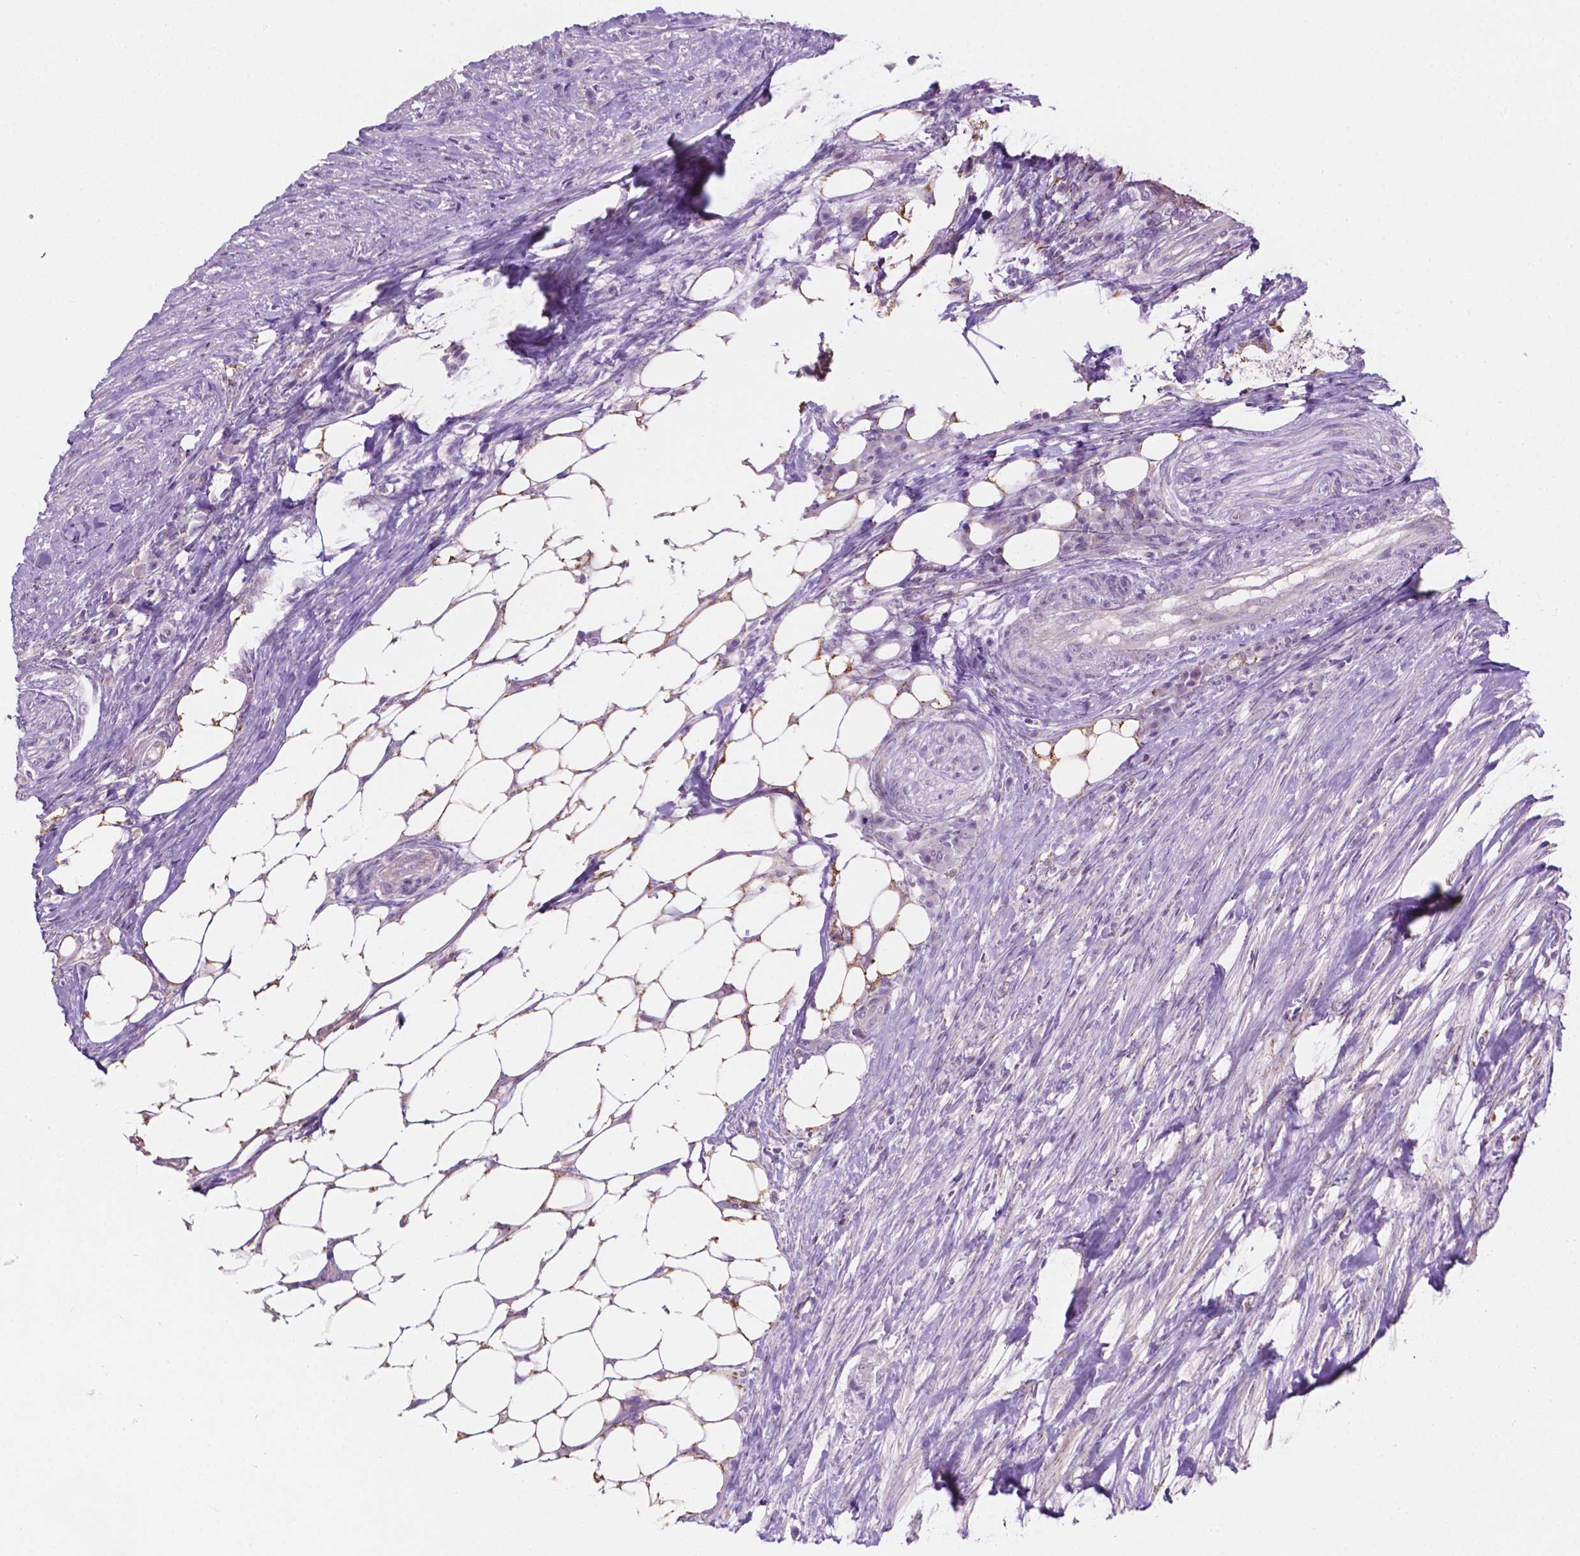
{"staining": {"intensity": "negative", "quantity": "none", "location": "none"}, "tissue": "colorectal cancer", "cell_type": "Tumor cells", "image_type": "cancer", "snomed": [{"axis": "morphology", "description": "Adenocarcinoma, NOS"}, {"axis": "topography", "description": "Colon"}], "caption": "Tumor cells are negative for protein expression in human adenocarcinoma (colorectal).", "gene": "NOS1AP", "patient": {"sex": "female", "age": 43}}